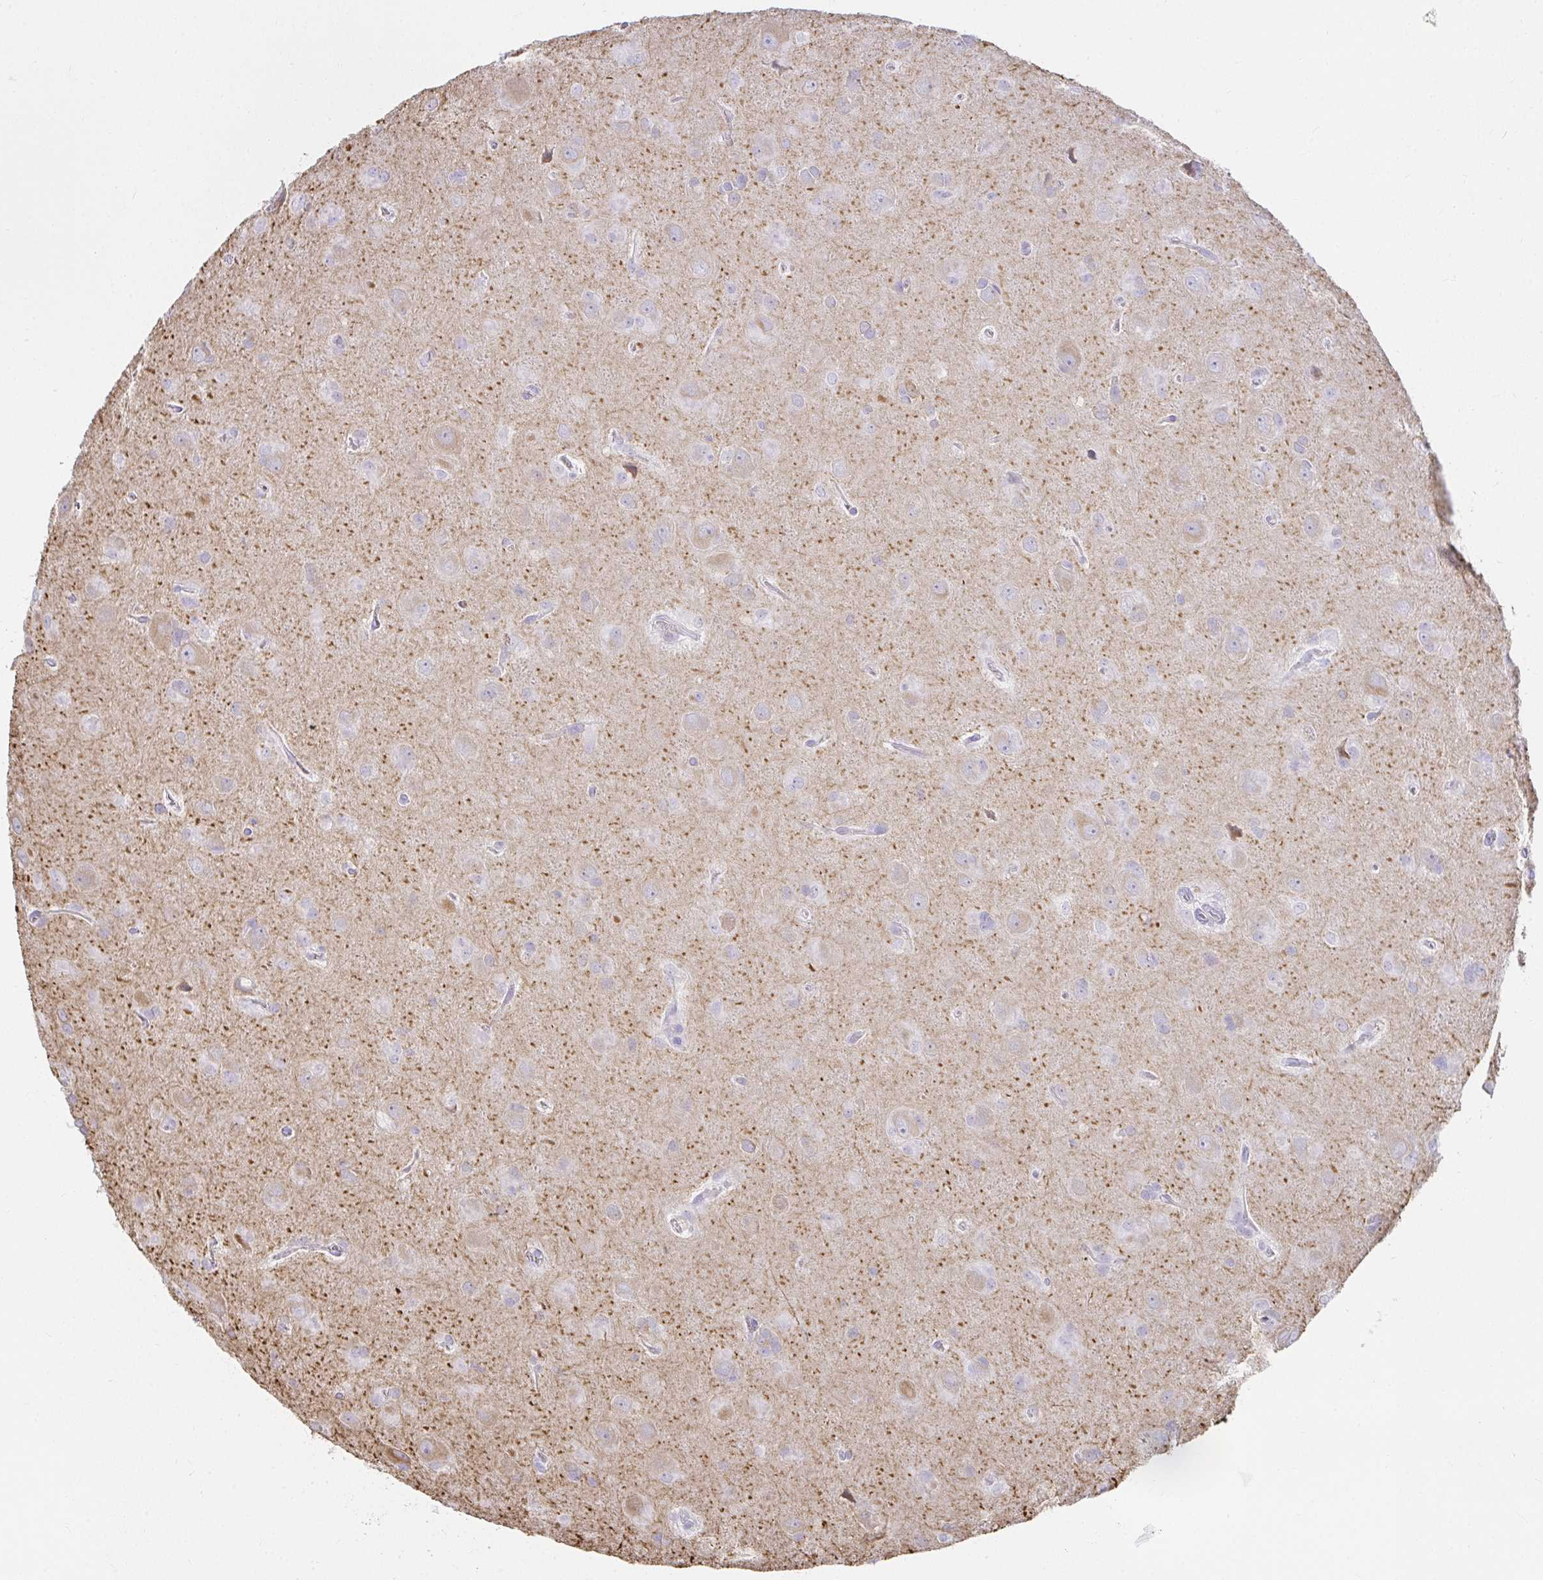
{"staining": {"intensity": "negative", "quantity": "none", "location": "none"}, "tissue": "glioma", "cell_type": "Tumor cells", "image_type": "cancer", "snomed": [{"axis": "morphology", "description": "Glioma, malignant, Low grade"}, {"axis": "topography", "description": "Brain"}], "caption": "This image is of glioma stained with immunohistochemistry (IHC) to label a protein in brown with the nuclei are counter-stained blue. There is no positivity in tumor cells.", "gene": "VGLL1", "patient": {"sex": "male", "age": 58}}